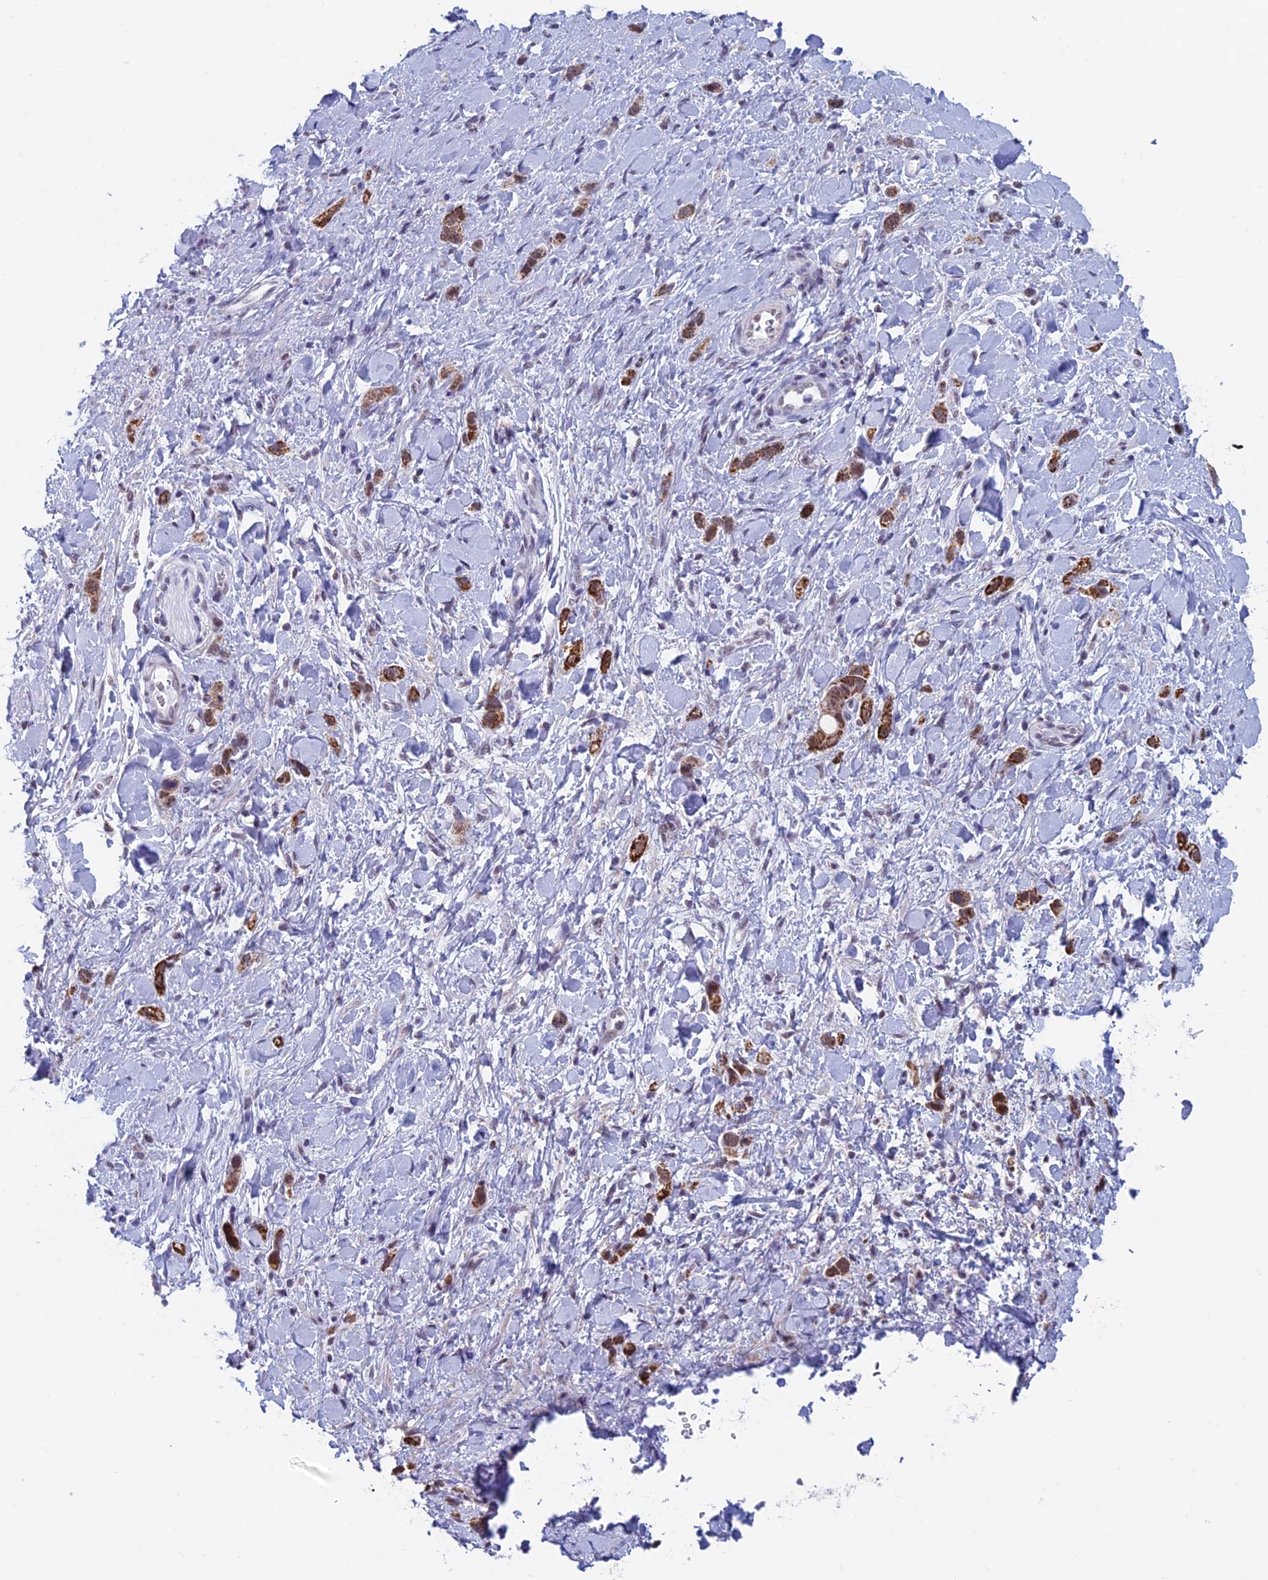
{"staining": {"intensity": "moderate", "quantity": ">75%", "location": "cytoplasmic/membranous,nuclear"}, "tissue": "stomach cancer", "cell_type": "Tumor cells", "image_type": "cancer", "snomed": [{"axis": "morphology", "description": "Adenocarcinoma, NOS"}, {"axis": "topography", "description": "Stomach"}], "caption": "Stomach adenocarcinoma tissue displays moderate cytoplasmic/membranous and nuclear positivity in approximately >75% of tumor cells", "gene": "ASH2L", "patient": {"sex": "female", "age": 65}}